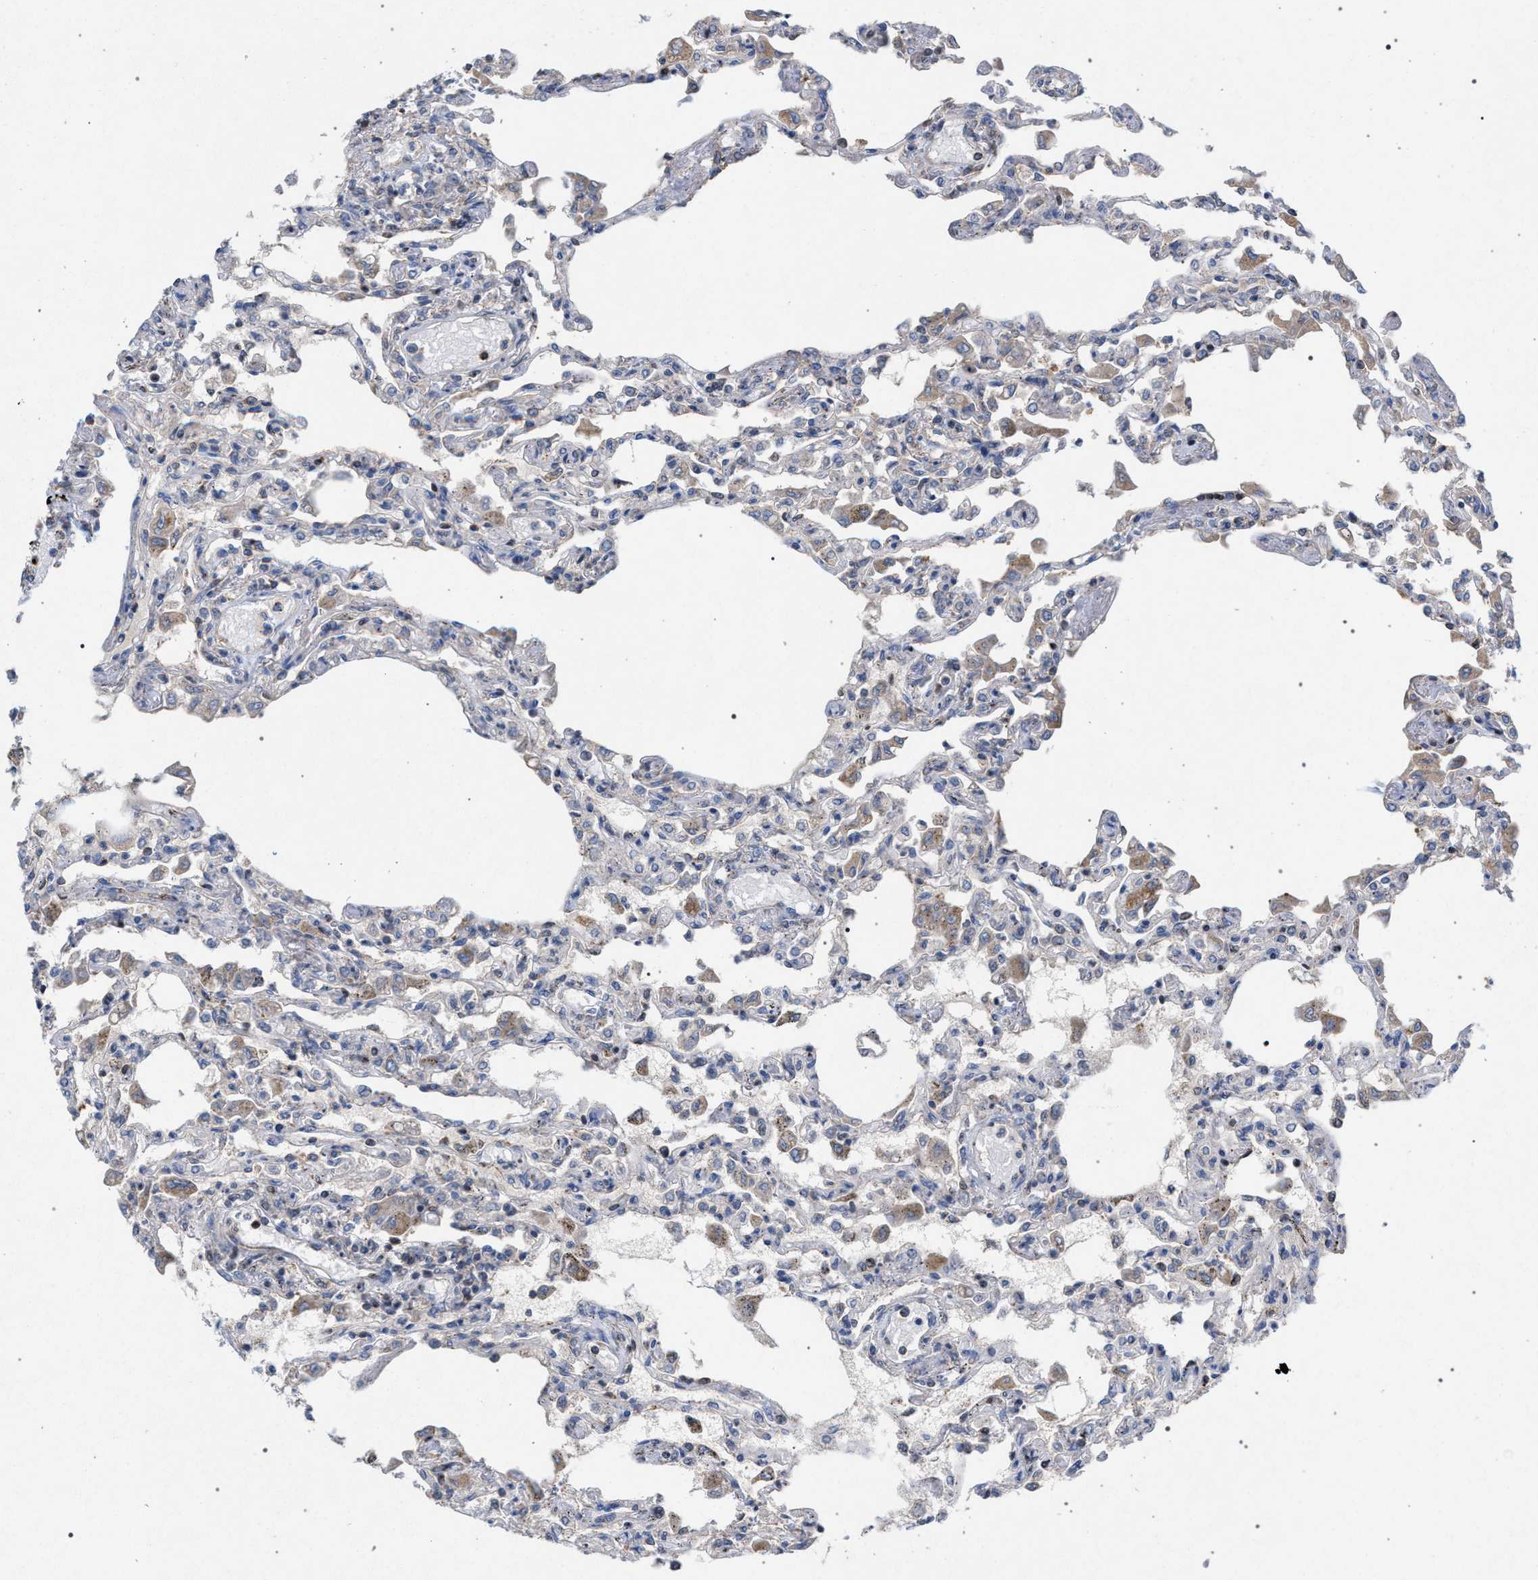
{"staining": {"intensity": "negative", "quantity": "none", "location": "none"}, "tissue": "lung", "cell_type": "Alveolar cells", "image_type": "normal", "snomed": [{"axis": "morphology", "description": "Normal tissue, NOS"}, {"axis": "topography", "description": "Bronchus"}, {"axis": "topography", "description": "Lung"}], "caption": "IHC photomicrograph of unremarkable lung: human lung stained with DAB shows no significant protein positivity in alveolar cells.", "gene": "VPS13A", "patient": {"sex": "female", "age": 49}}